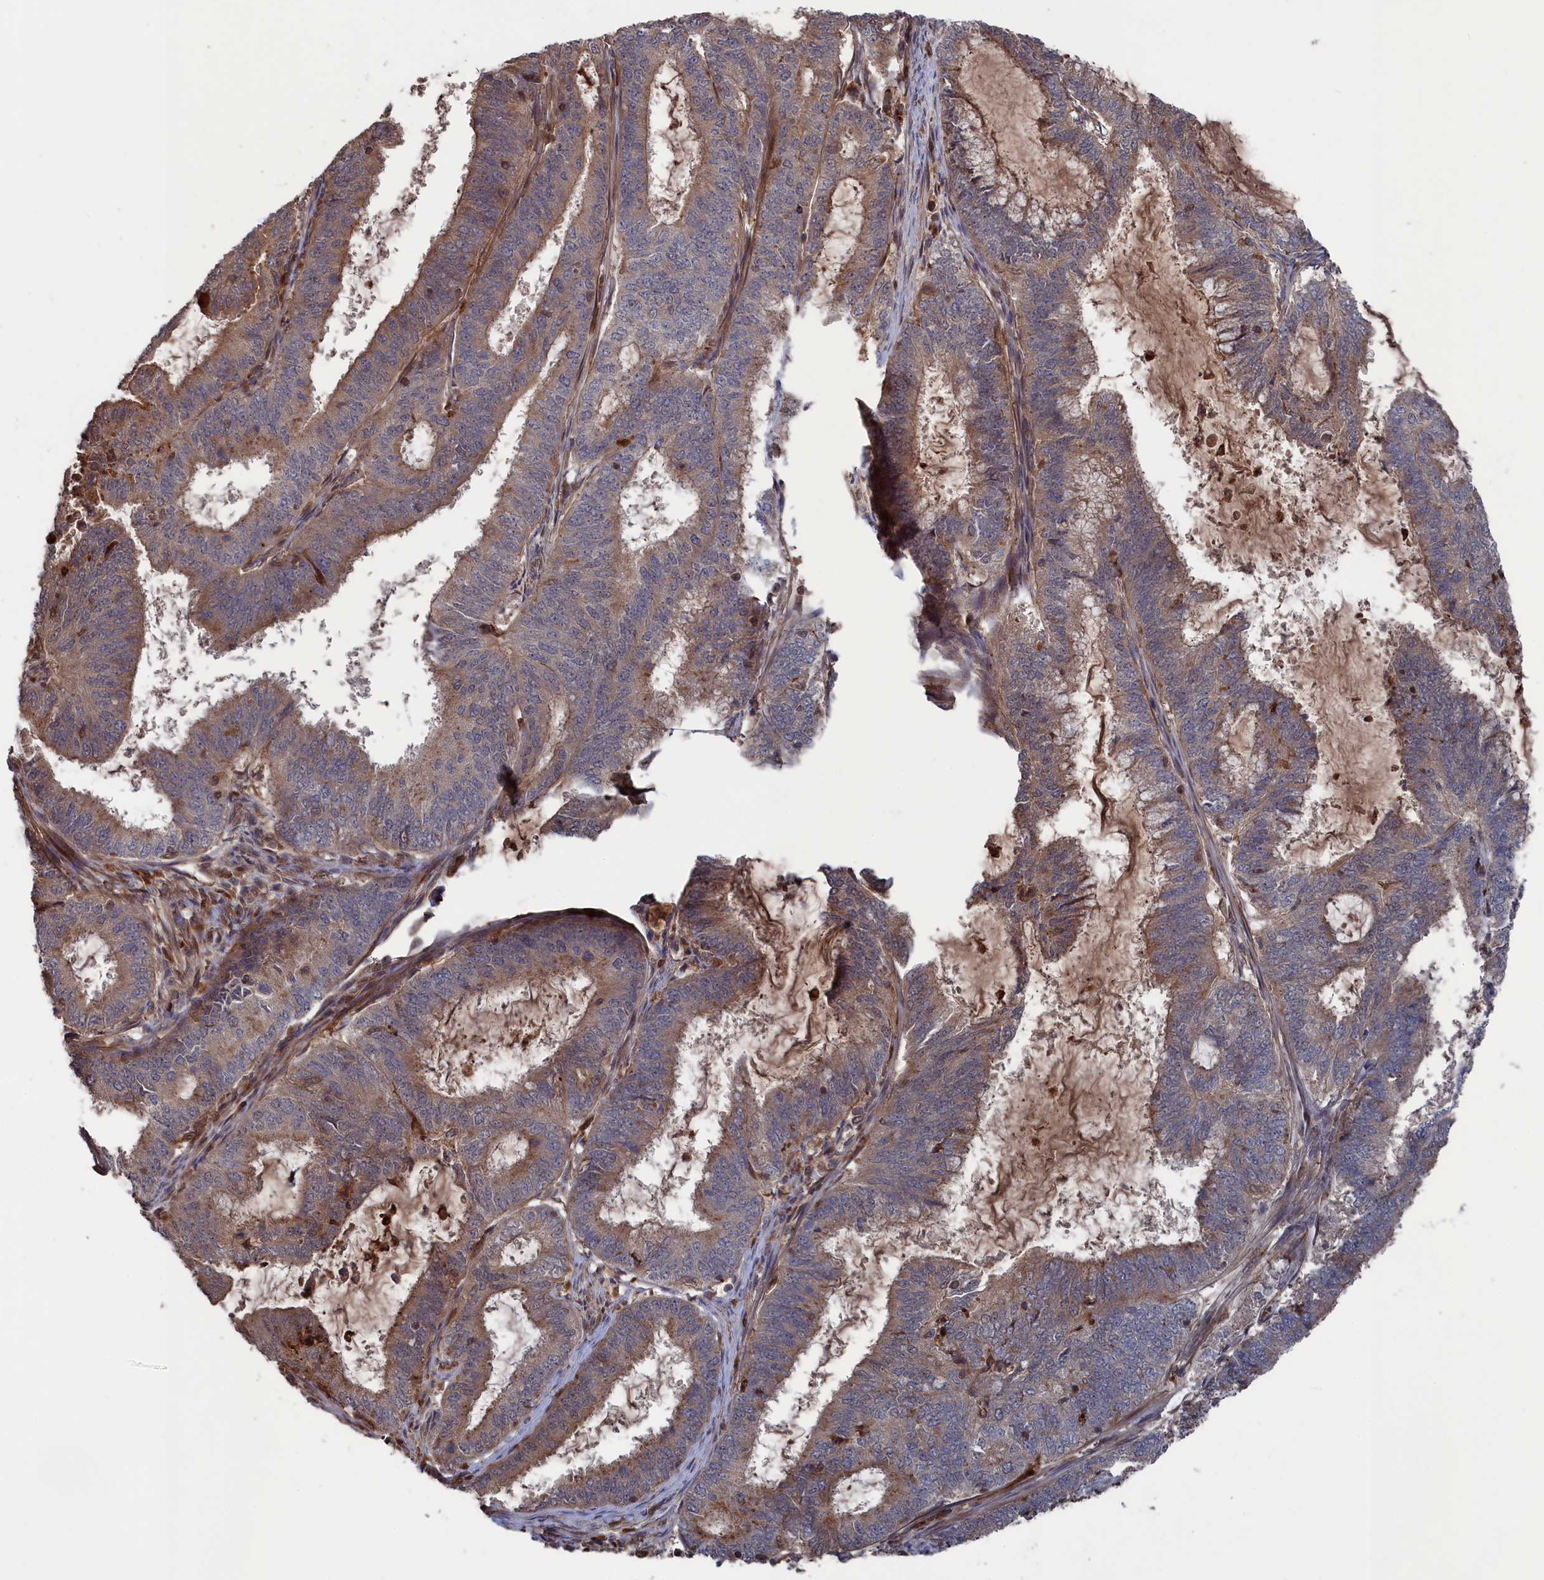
{"staining": {"intensity": "moderate", "quantity": "25%-75%", "location": "cytoplasmic/membranous"}, "tissue": "endometrial cancer", "cell_type": "Tumor cells", "image_type": "cancer", "snomed": [{"axis": "morphology", "description": "Adenocarcinoma, NOS"}, {"axis": "topography", "description": "Endometrium"}], "caption": "Immunohistochemical staining of human adenocarcinoma (endometrial) reveals medium levels of moderate cytoplasmic/membranous protein expression in approximately 25%-75% of tumor cells. The staining was performed using DAB, with brown indicating positive protein expression. Nuclei are stained blue with hematoxylin.", "gene": "PLA2G15", "patient": {"sex": "female", "age": 51}}